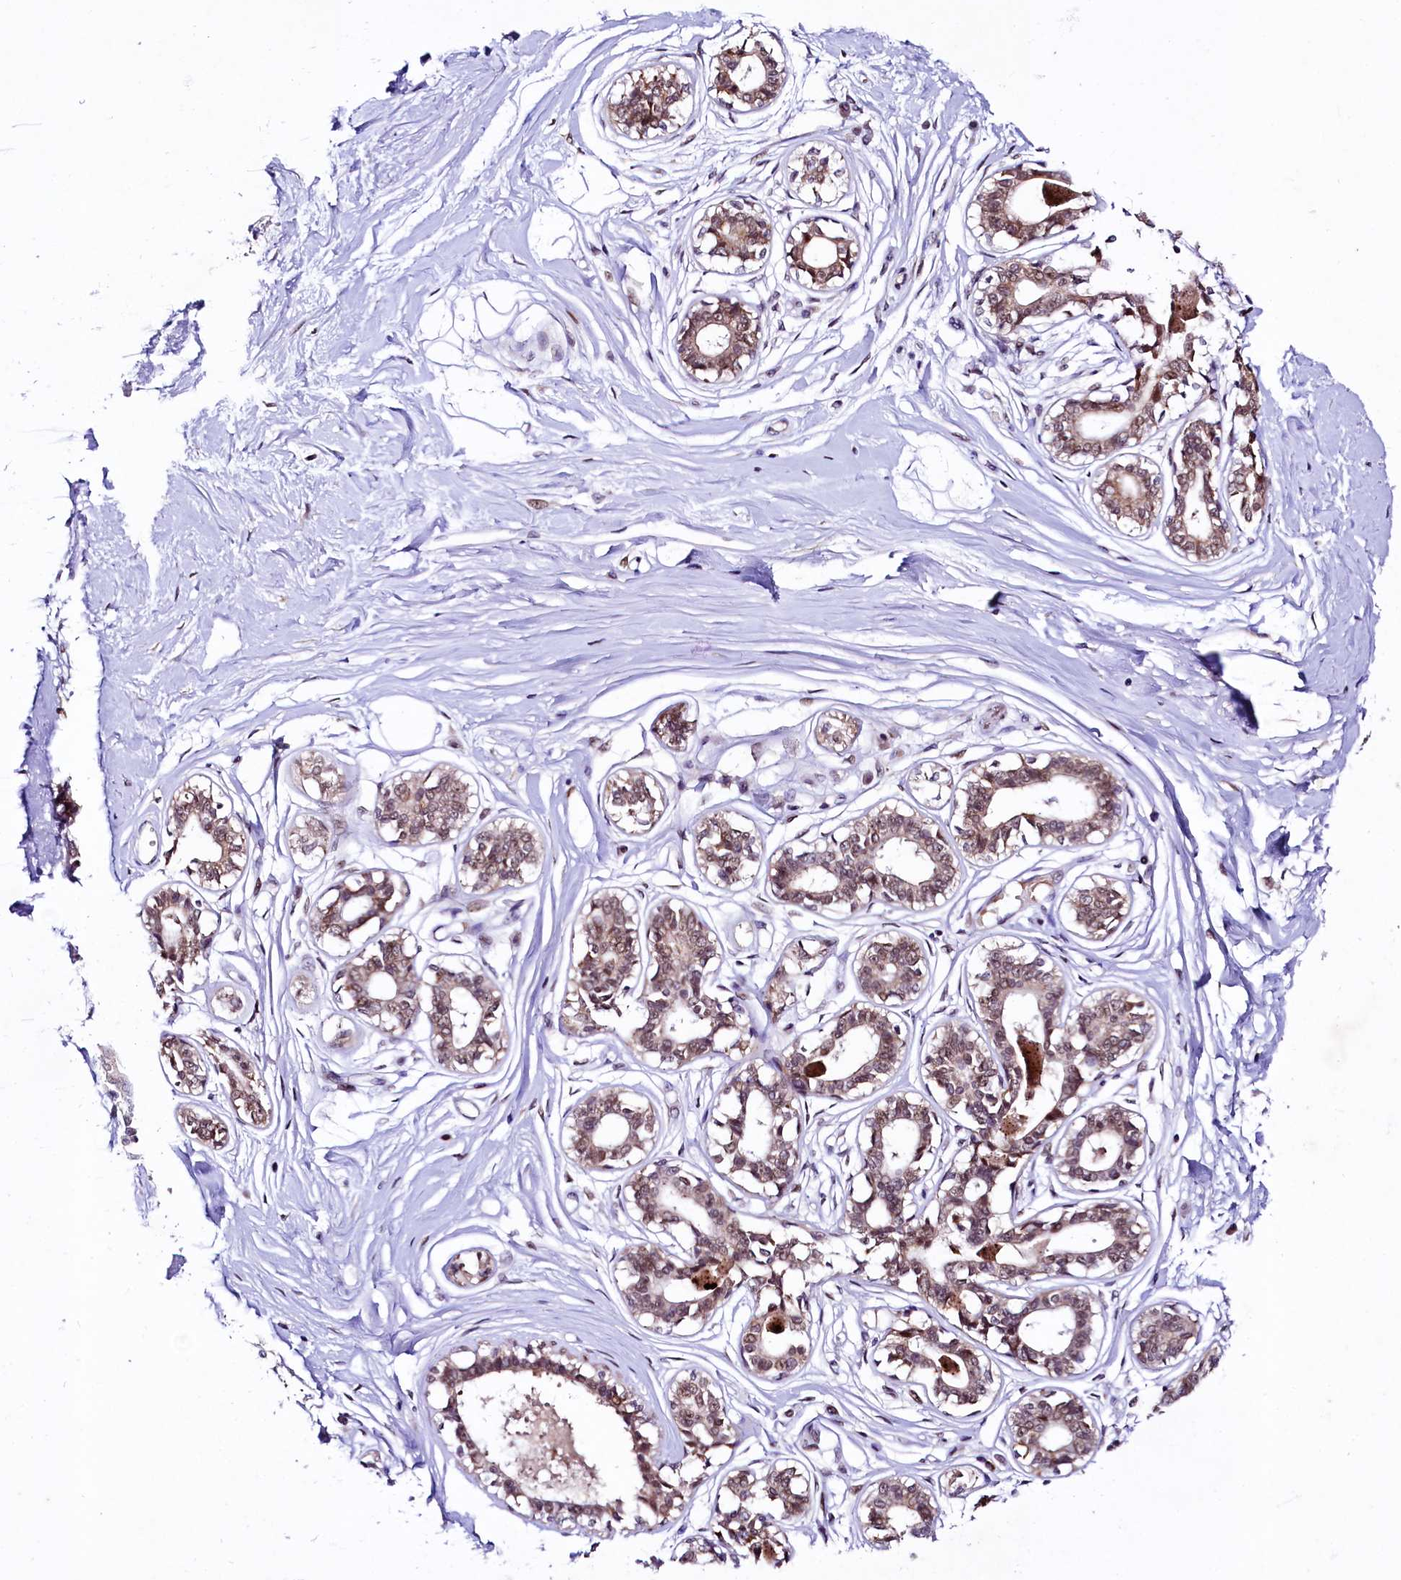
{"staining": {"intensity": "negative", "quantity": "none", "location": "none"}, "tissue": "breast", "cell_type": "Adipocytes", "image_type": "normal", "snomed": [{"axis": "morphology", "description": "Normal tissue, NOS"}, {"axis": "topography", "description": "Breast"}], "caption": "Immunohistochemistry histopathology image of normal breast: human breast stained with DAB (3,3'-diaminobenzidine) displays no significant protein staining in adipocytes. (DAB IHC, high magnification).", "gene": "LEUTX", "patient": {"sex": "female", "age": 45}}